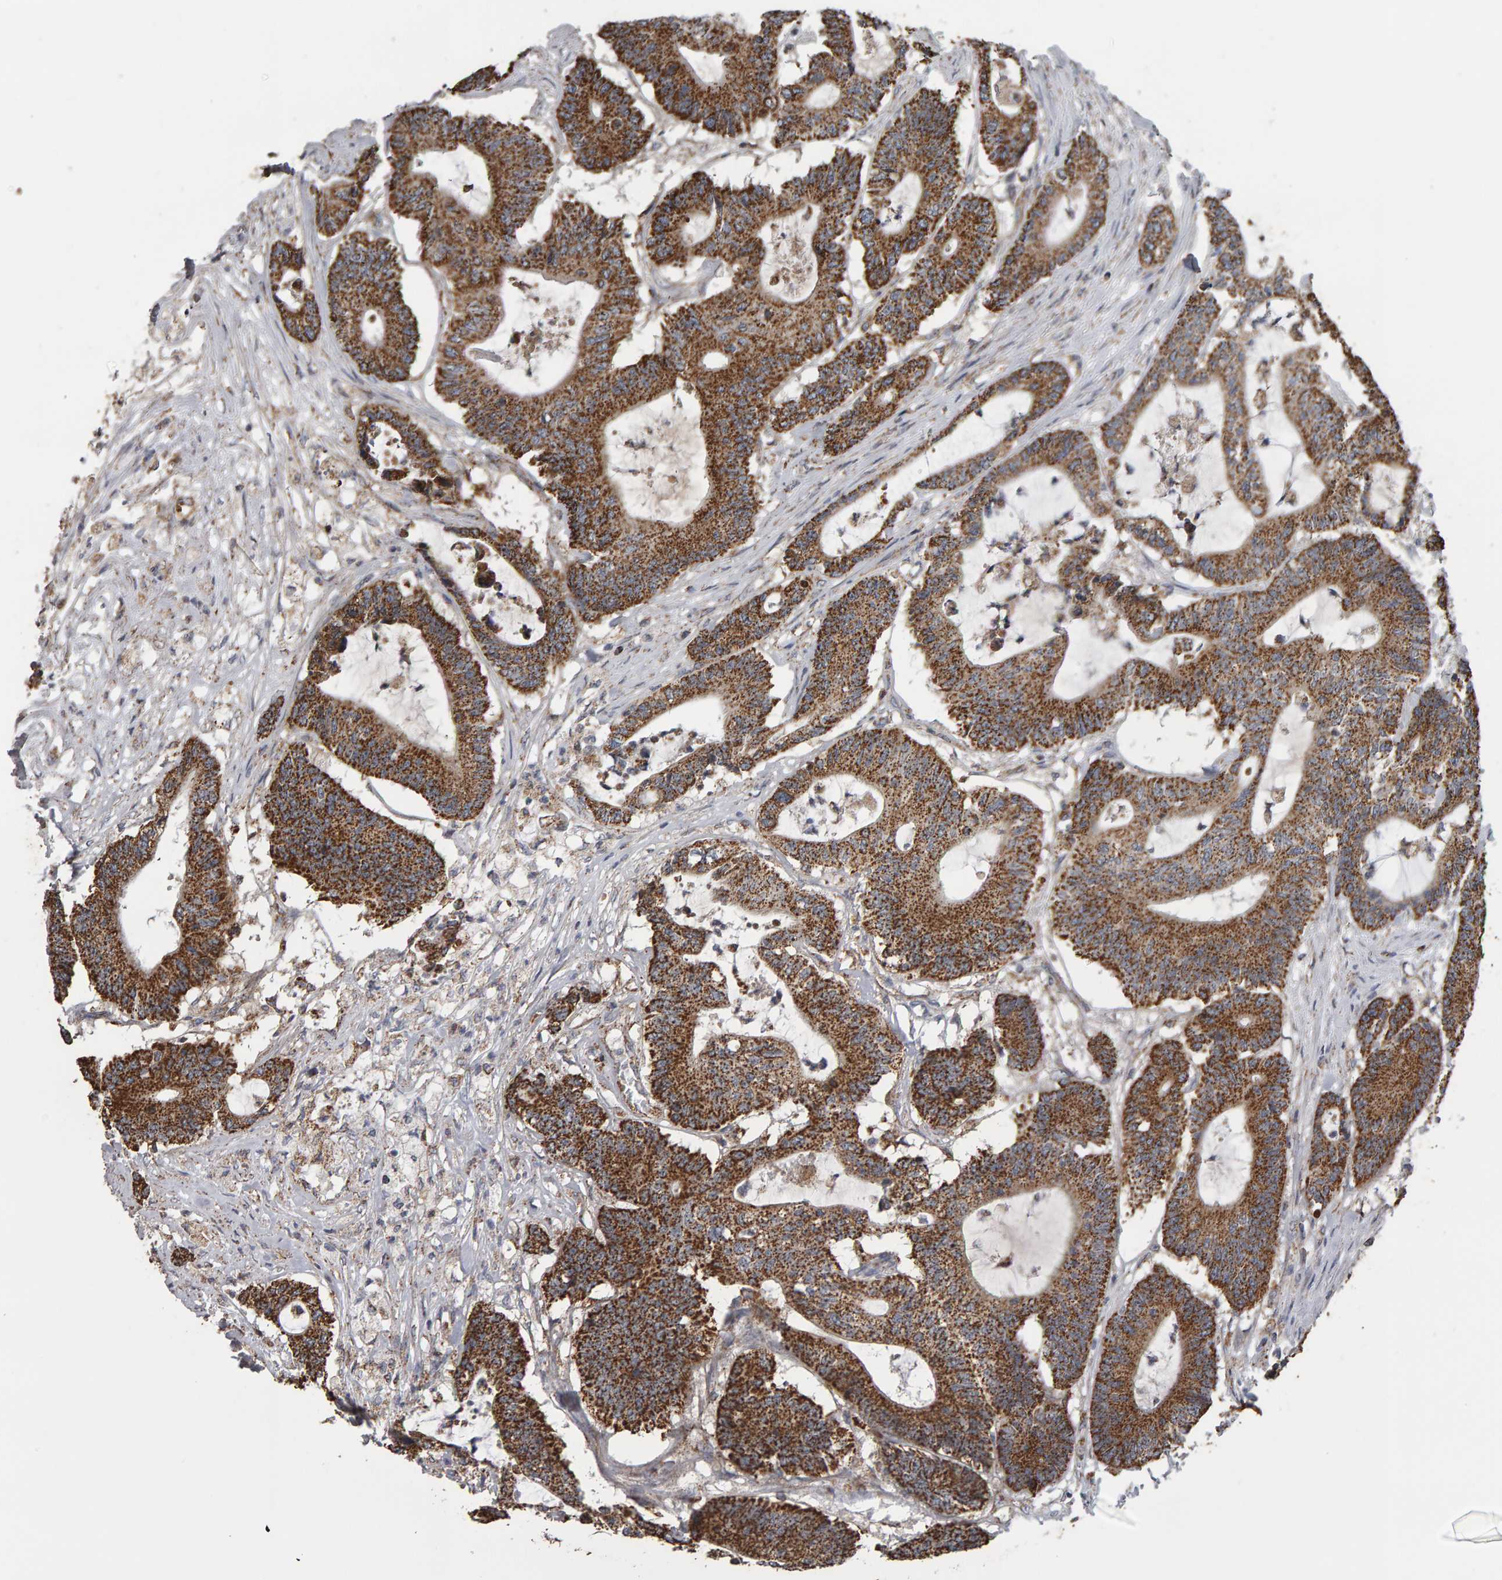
{"staining": {"intensity": "strong", "quantity": ">75%", "location": "cytoplasmic/membranous"}, "tissue": "colorectal cancer", "cell_type": "Tumor cells", "image_type": "cancer", "snomed": [{"axis": "morphology", "description": "Adenocarcinoma, NOS"}, {"axis": "topography", "description": "Colon"}], "caption": "Immunohistochemical staining of colorectal cancer (adenocarcinoma) exhibits high levels of strong cytoplasmic/membranous positivity in approximately >75% of tumor cells.", "gene": "TOM1L1", "patient": {"sex": "female", "age": 84}}